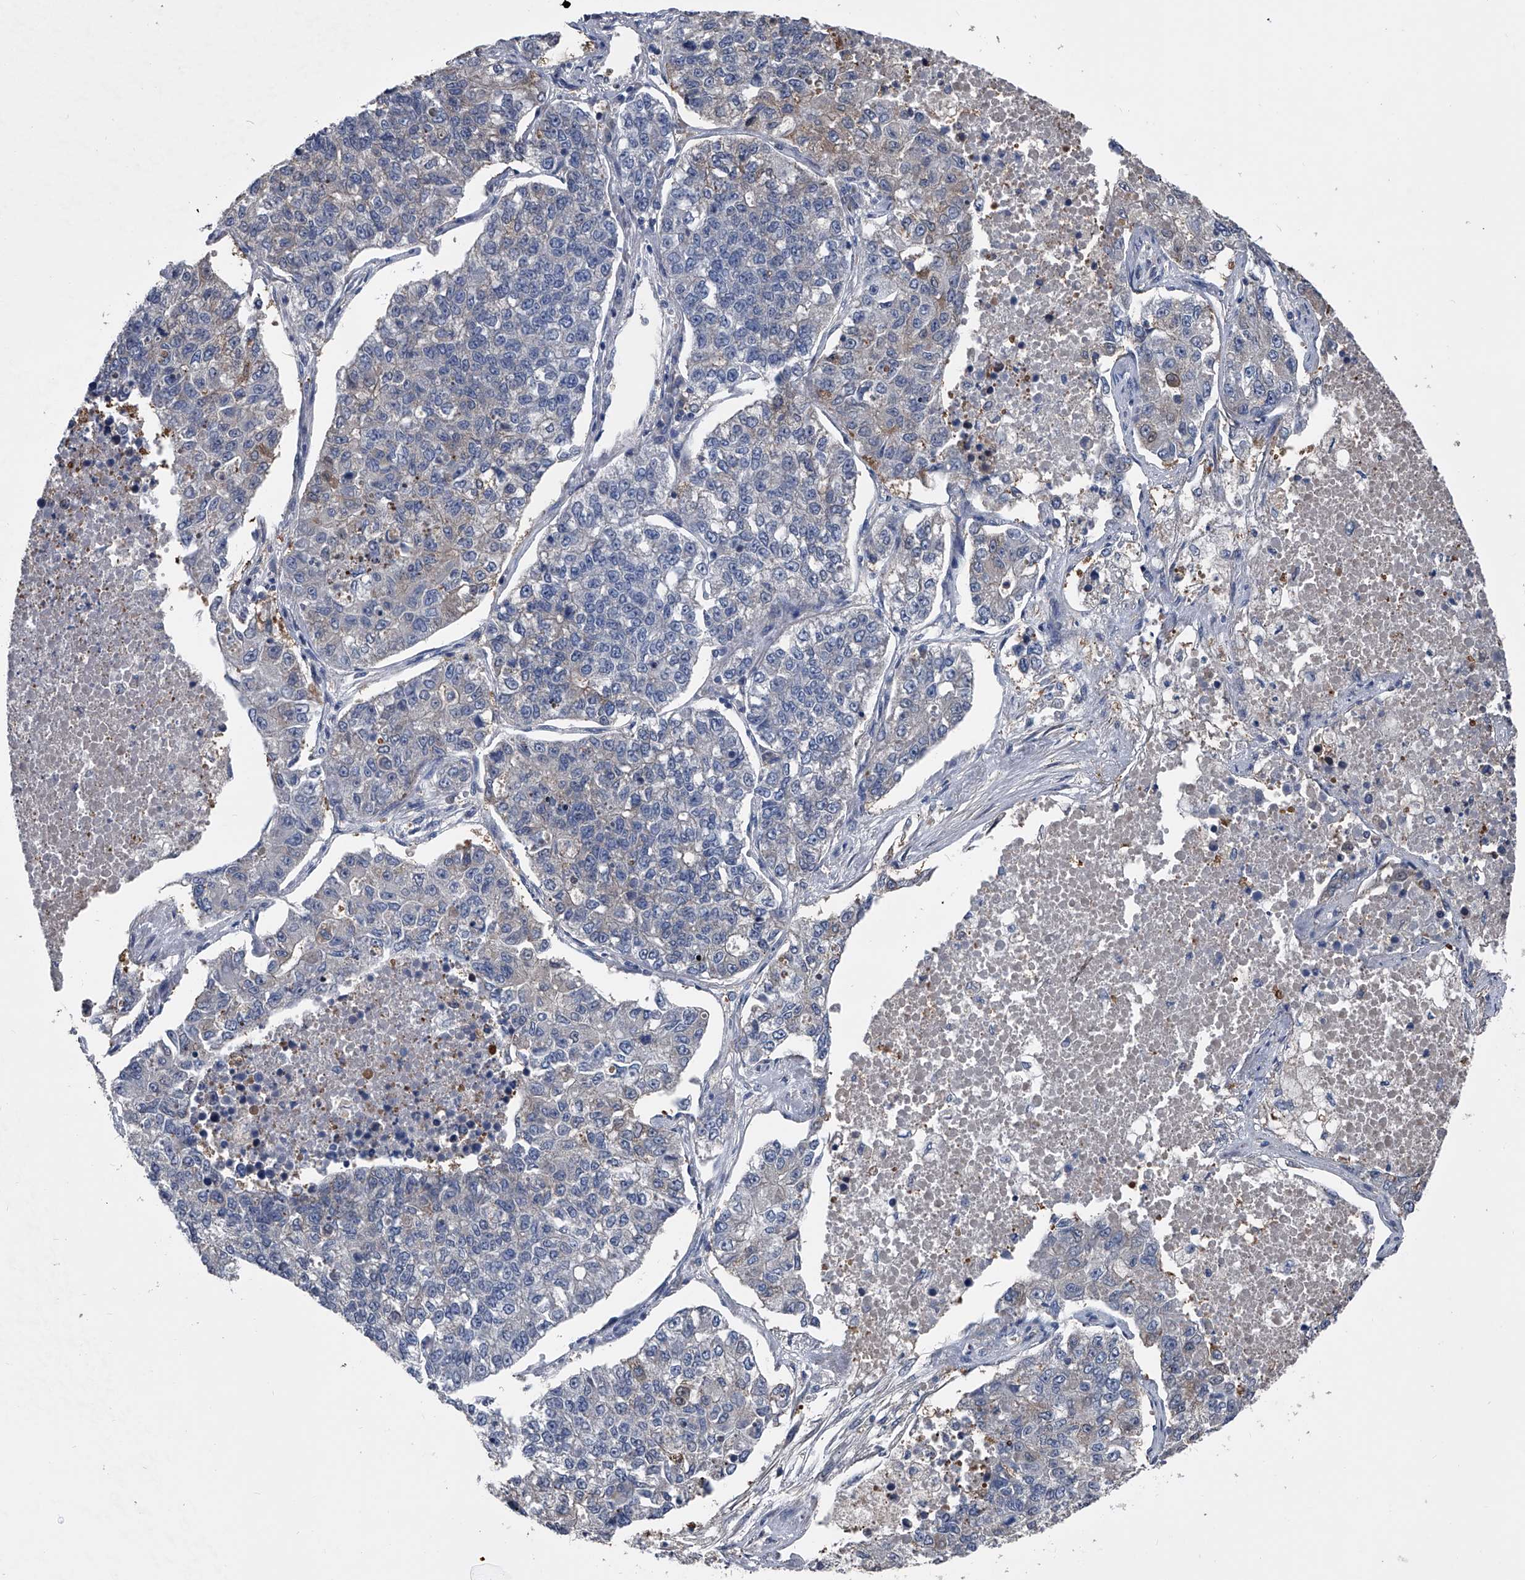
{"staining": {"intensity": "weak", "quantity": "<25%", "location": "cytoplasmic/membranous"}, "tissue": "lung cancer", "cell_type": "Tumor cells", "image_type": "cancer", "snomed": [{"axis": "morphology", "description": "Adenocarcinoma, NOS"}, {"axis": "topography", "description": "Lung"}], "caption": "Tumor cells are negative for protein expression in human lung cancer.", "gene": "KIF13A", "patient": {"sex": "male", "age": 49}}